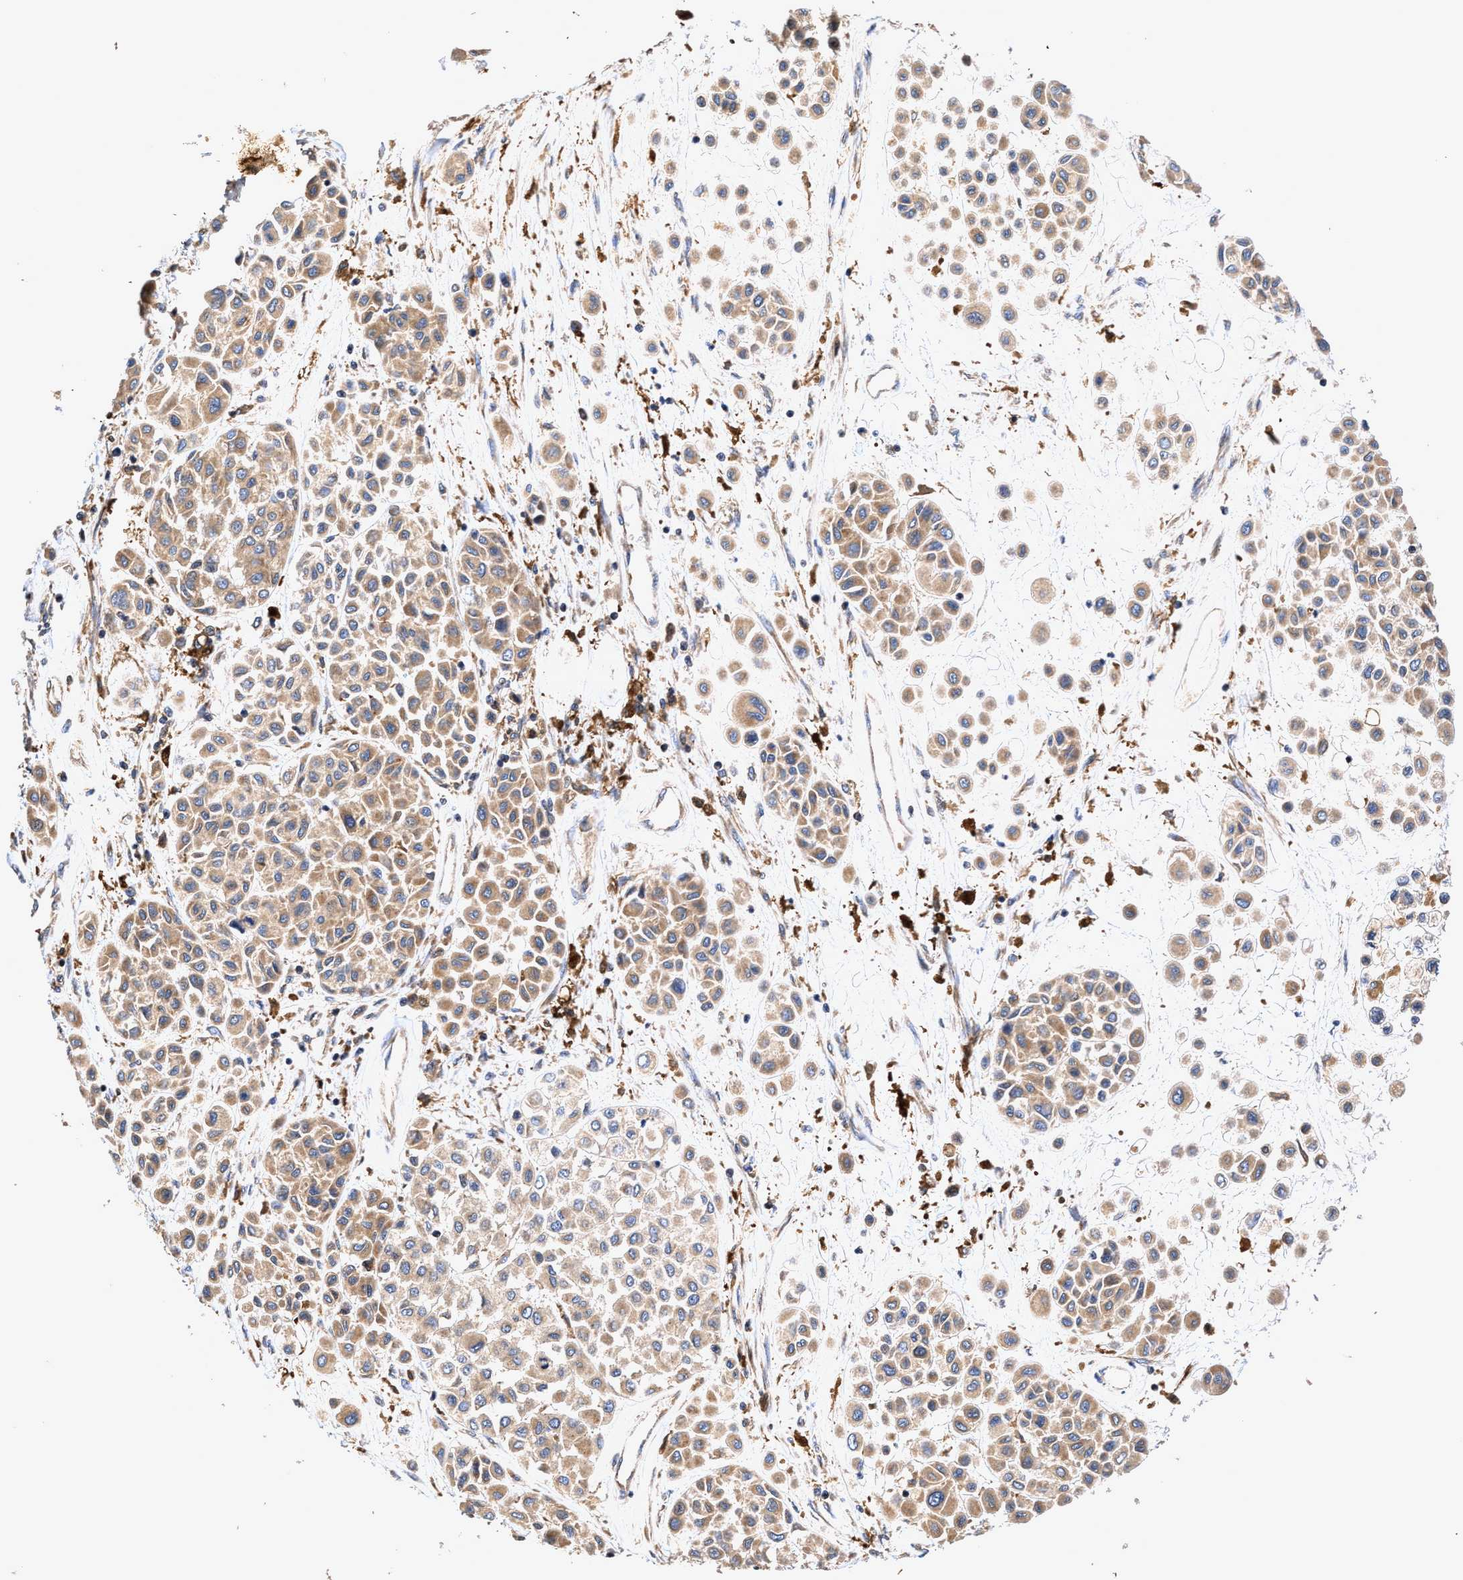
{"staining": {"intensity": "moderate", "quantity": ">75%", "location": "cytoplasmic/membranous"}, "tissue": "melanoma", "cell_type": "Tumor cells", "image_type": "cancer", "snomed": [{"axis": "morphology", "description": "Malignant melanoma, Metastatic site"}, {"axis": "topography", "description": "Soft tissue"}], "caption": "This is a histology image of immunohistochemistry (IHC) staining of malignant melanoma (metastatic site), which shows moderate positivity in the cytoplasmic/membranous of tumor cells.", "gene": "EFNA4", "patient": {"sex": "male", "age": 41}}